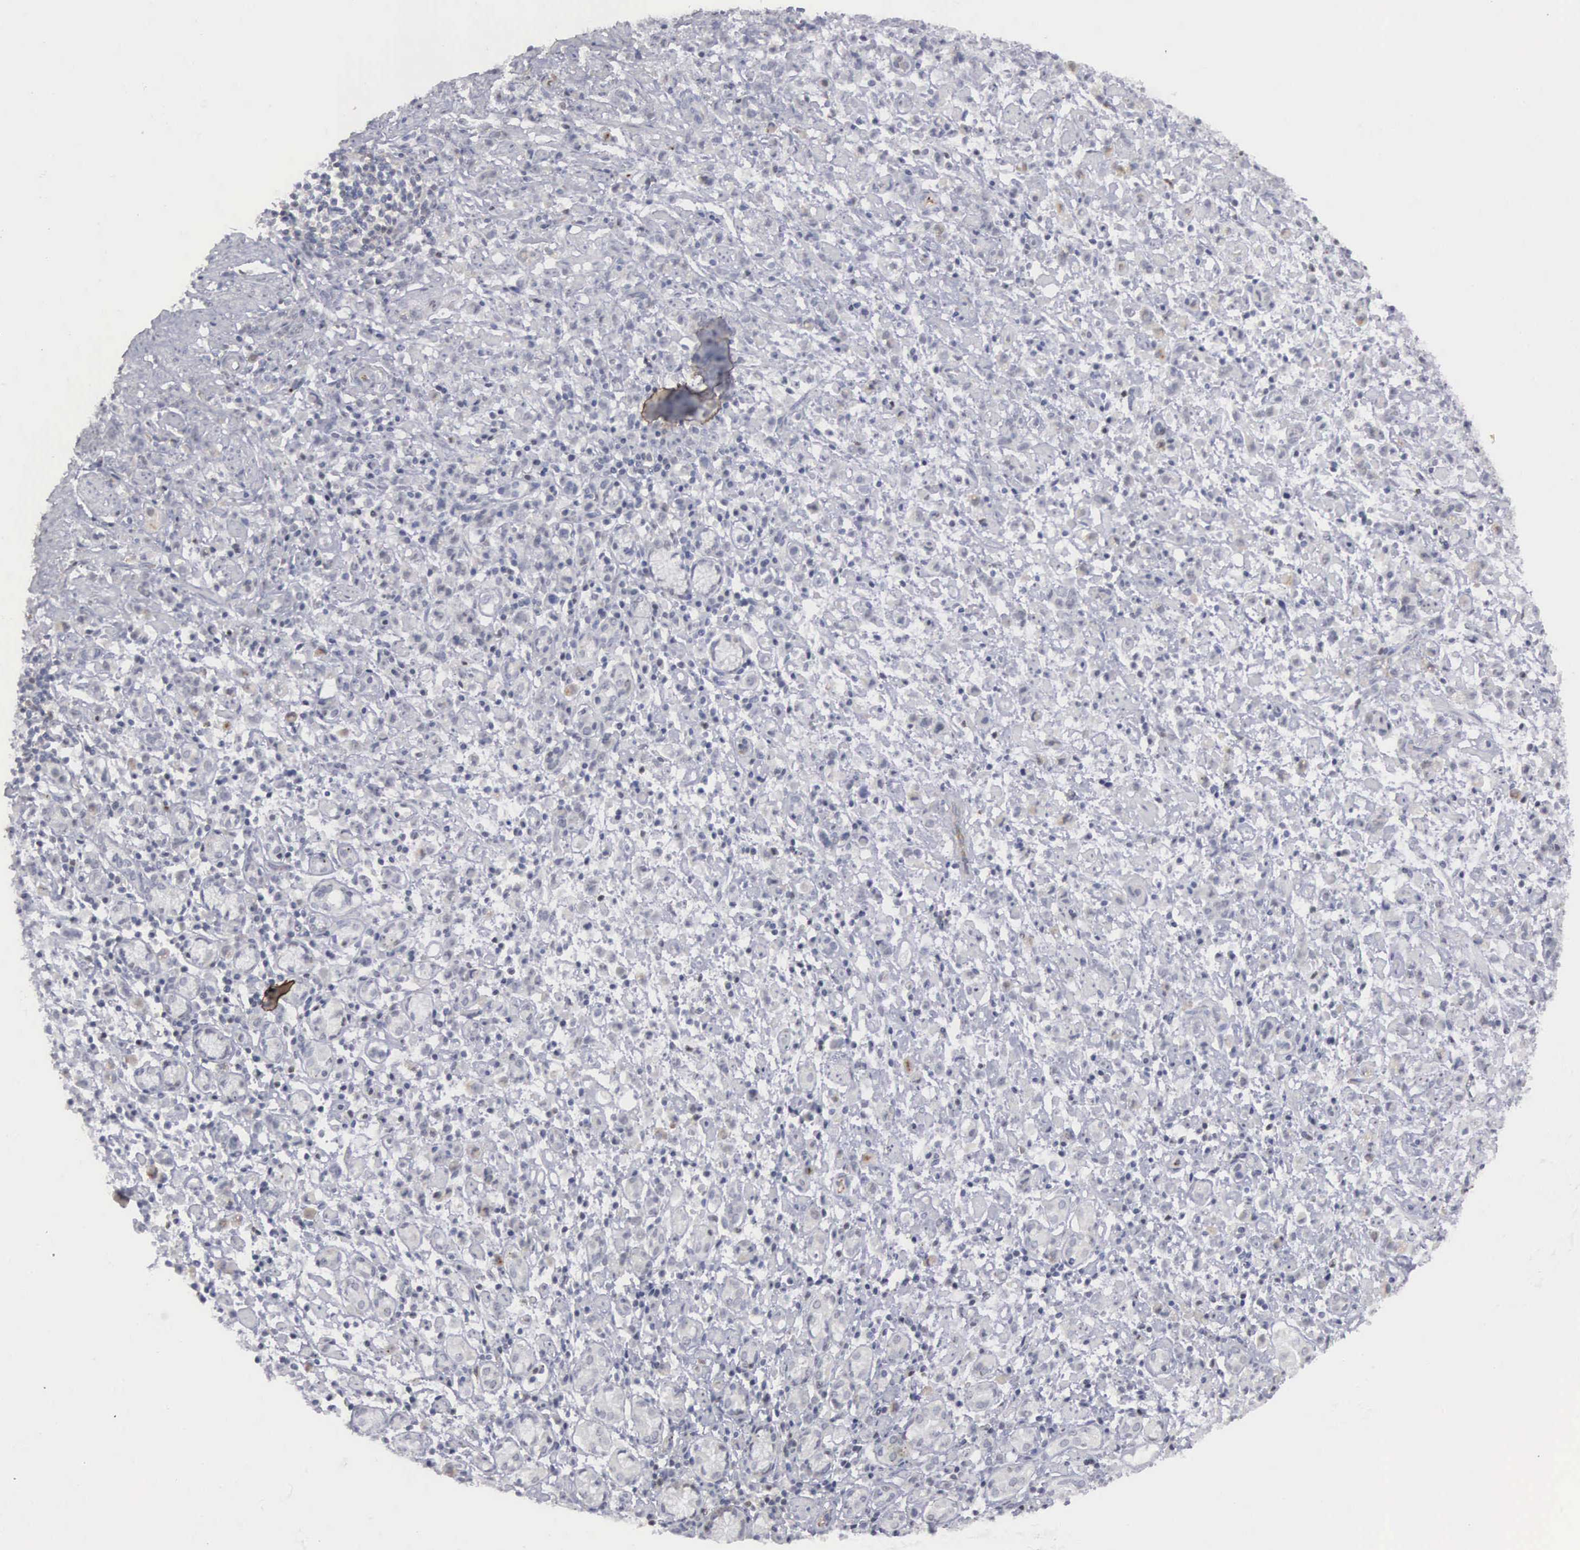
{"staining": {"intensity": "negative", "quantity": "none", "location": "none"}, "tissue": "stomach cancer", "cell_type": "Tumor cells", "image_type": "cancer", "snomed": [{"axis": "morphology", "description": "Adenocarcinoma, NOS"}, {"axis": "topography", "description": "Stomach, lower"}], "caption": "Tumor cells are negative for brown protein staining in stomach adenocarcinoma.", "gene": "RBPJ", "patient": {"sex": "male", "age": 88}}